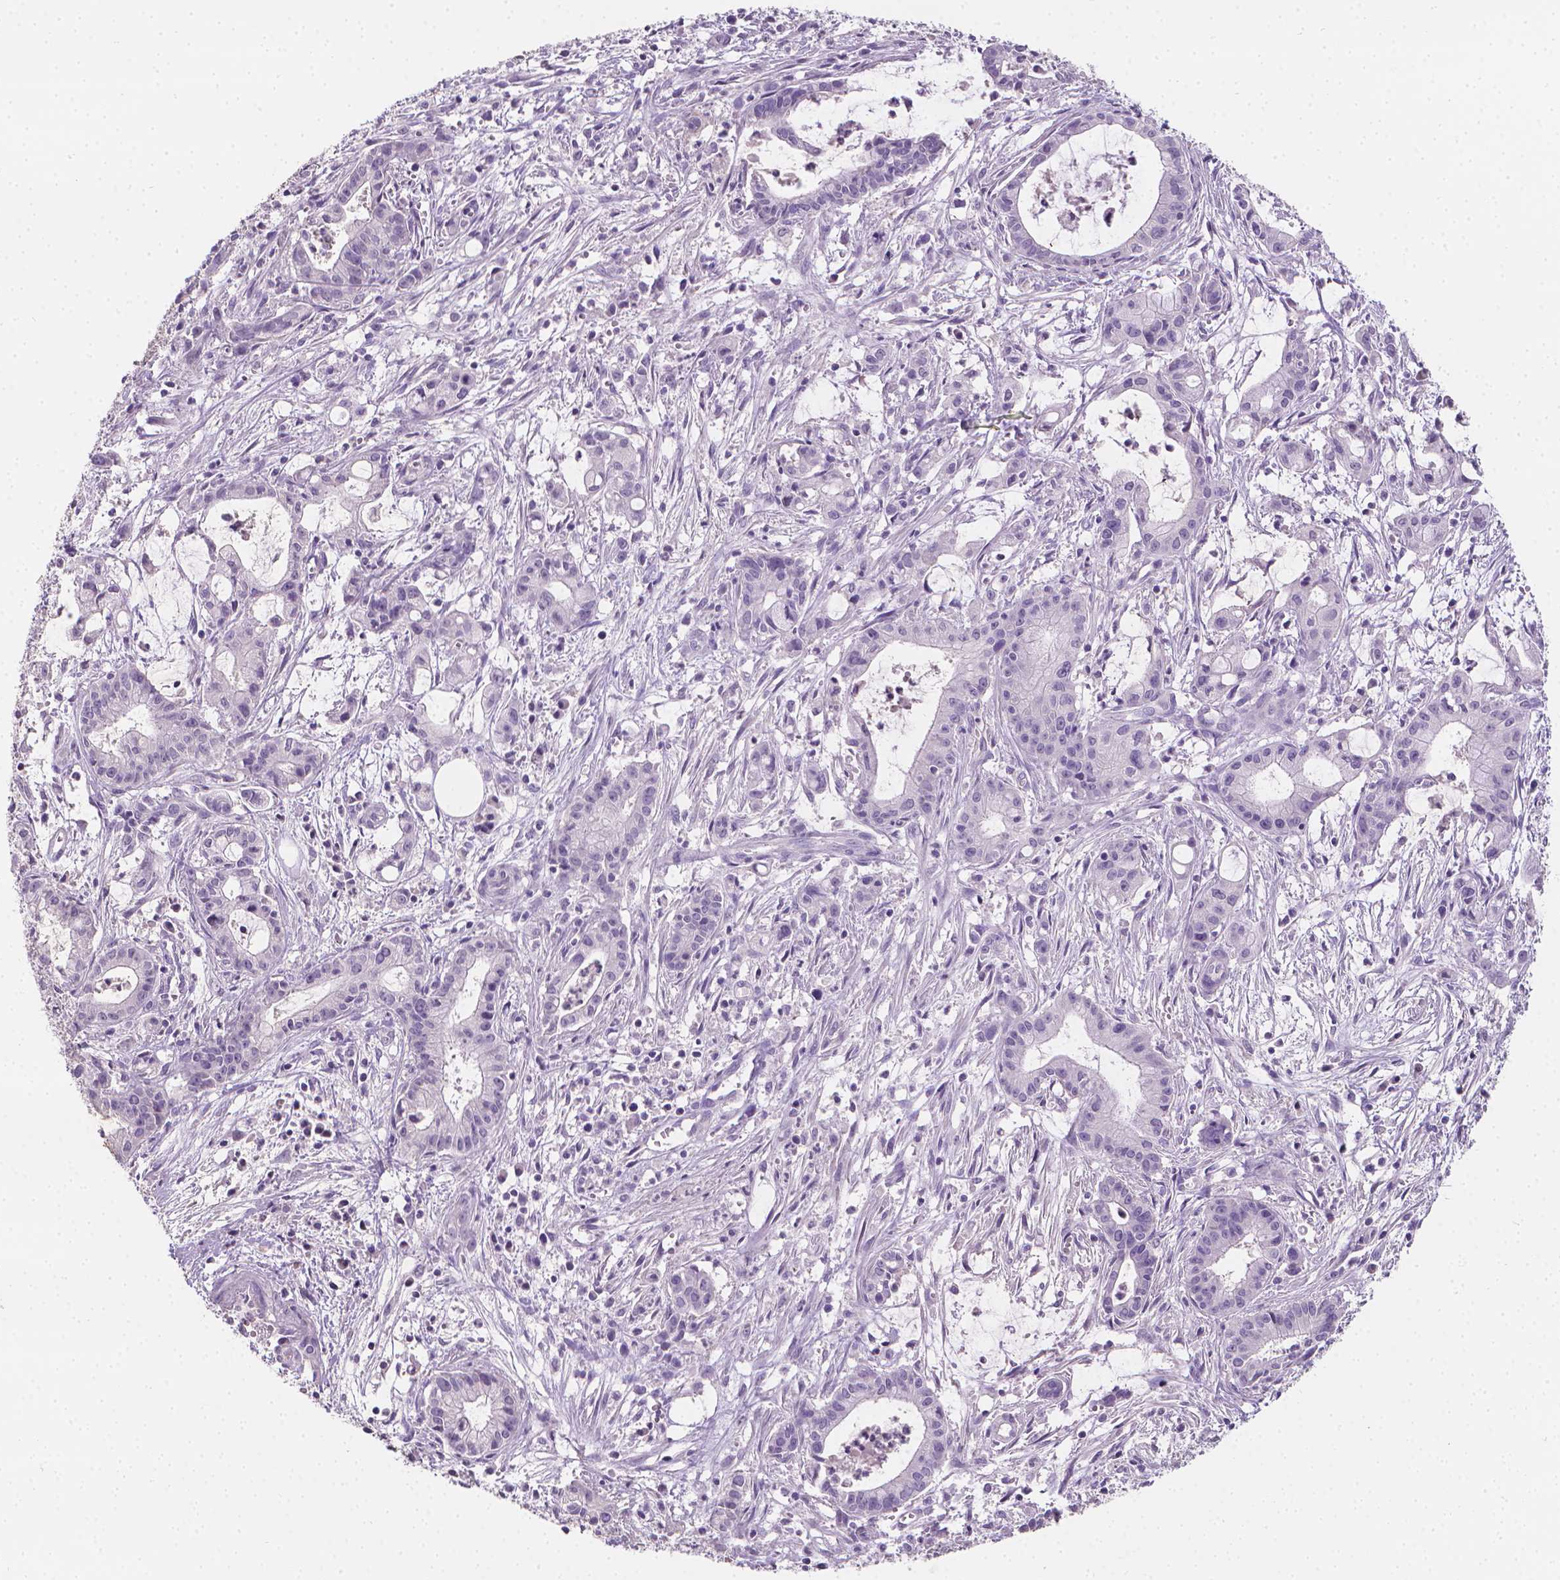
{"staining": {"intensity": "negative", "quantity": "none", "location": "none"}, "tissue": "pancreatic cancer", "cell_type": "Tumor cells", "image_type": "cancer", "snomed": [{"axis": "morphology", "description": "Adenocarcinoma, NOS"}, {"axis": "topography", "description": "Pancreas"}], "caption": "Immunohistochemistry of pancreatic adenocarcinoma shows no expression in tumor cells.", "gene": "TNNI2", "patient": {"sex": "male", "age": 48}}